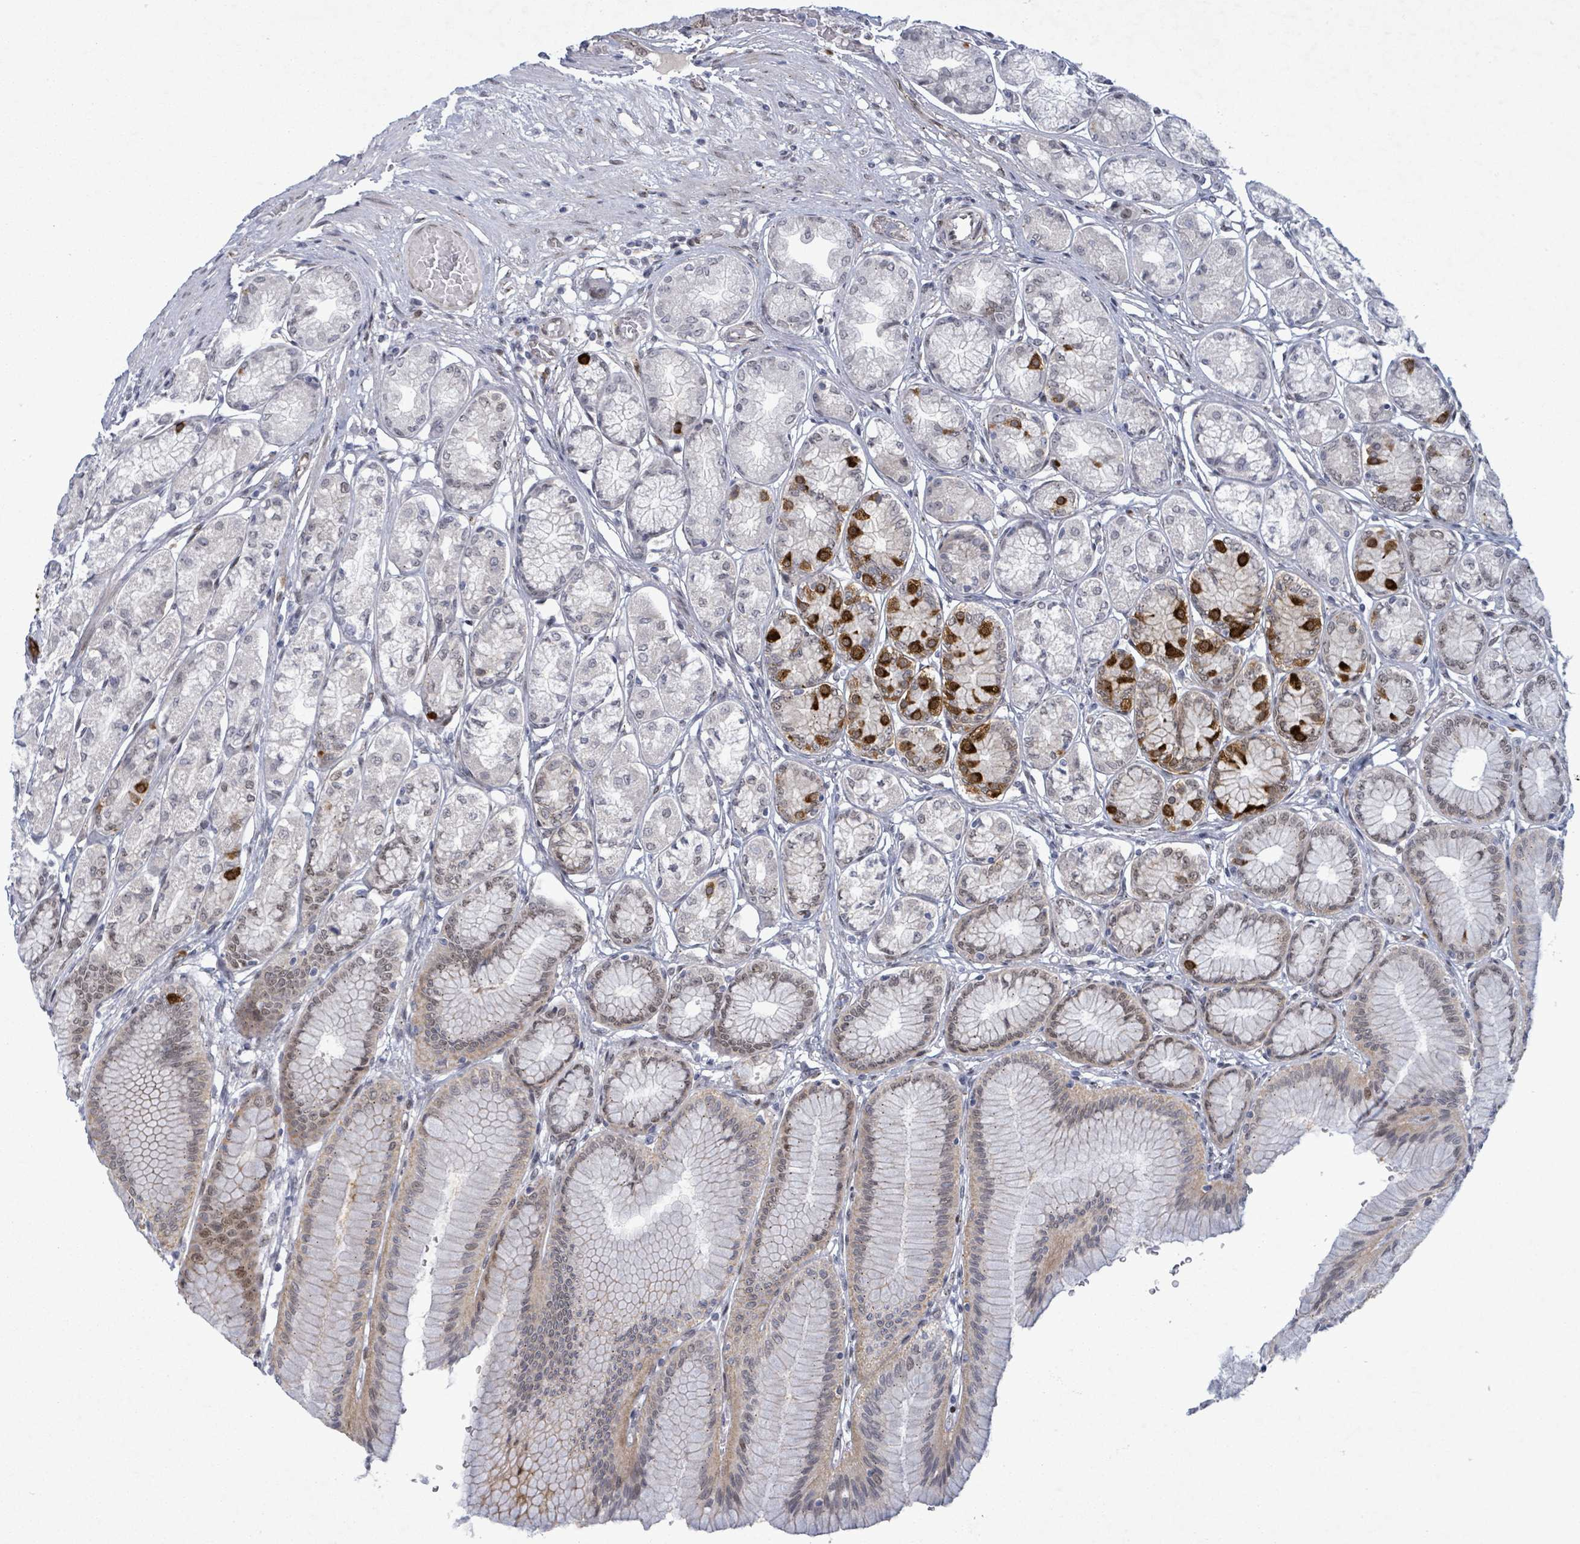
{"staining": {"intensity": "strong", "quantity": "<25%", "location": "cytoplasmic/membranous"}, "tissue": "stomach", "cell_type": "Glandular cells", "image_type": "normal", "snomed": [{"axis": "morphology", "description": "Normal tissue, NOS"}, {"axis": "morphology", "description": "Adenocarcinoma, NOS"}, {"axis": "morphology", "description": "Adenocarcinoma, High grade"}, {"axis": "topography", "description": "Stomach, upper"}, {"axis": "topography", "description": "Stomach"}], "caption": "The photomicrograph exhibits immunohistochemical staining of benign stomach. There is strong cytoplasmic/membranous staining is identified in about <25% of glandular cells.", "gene": "TUSC1", "patient": {"sex": "female", "age": 65}}